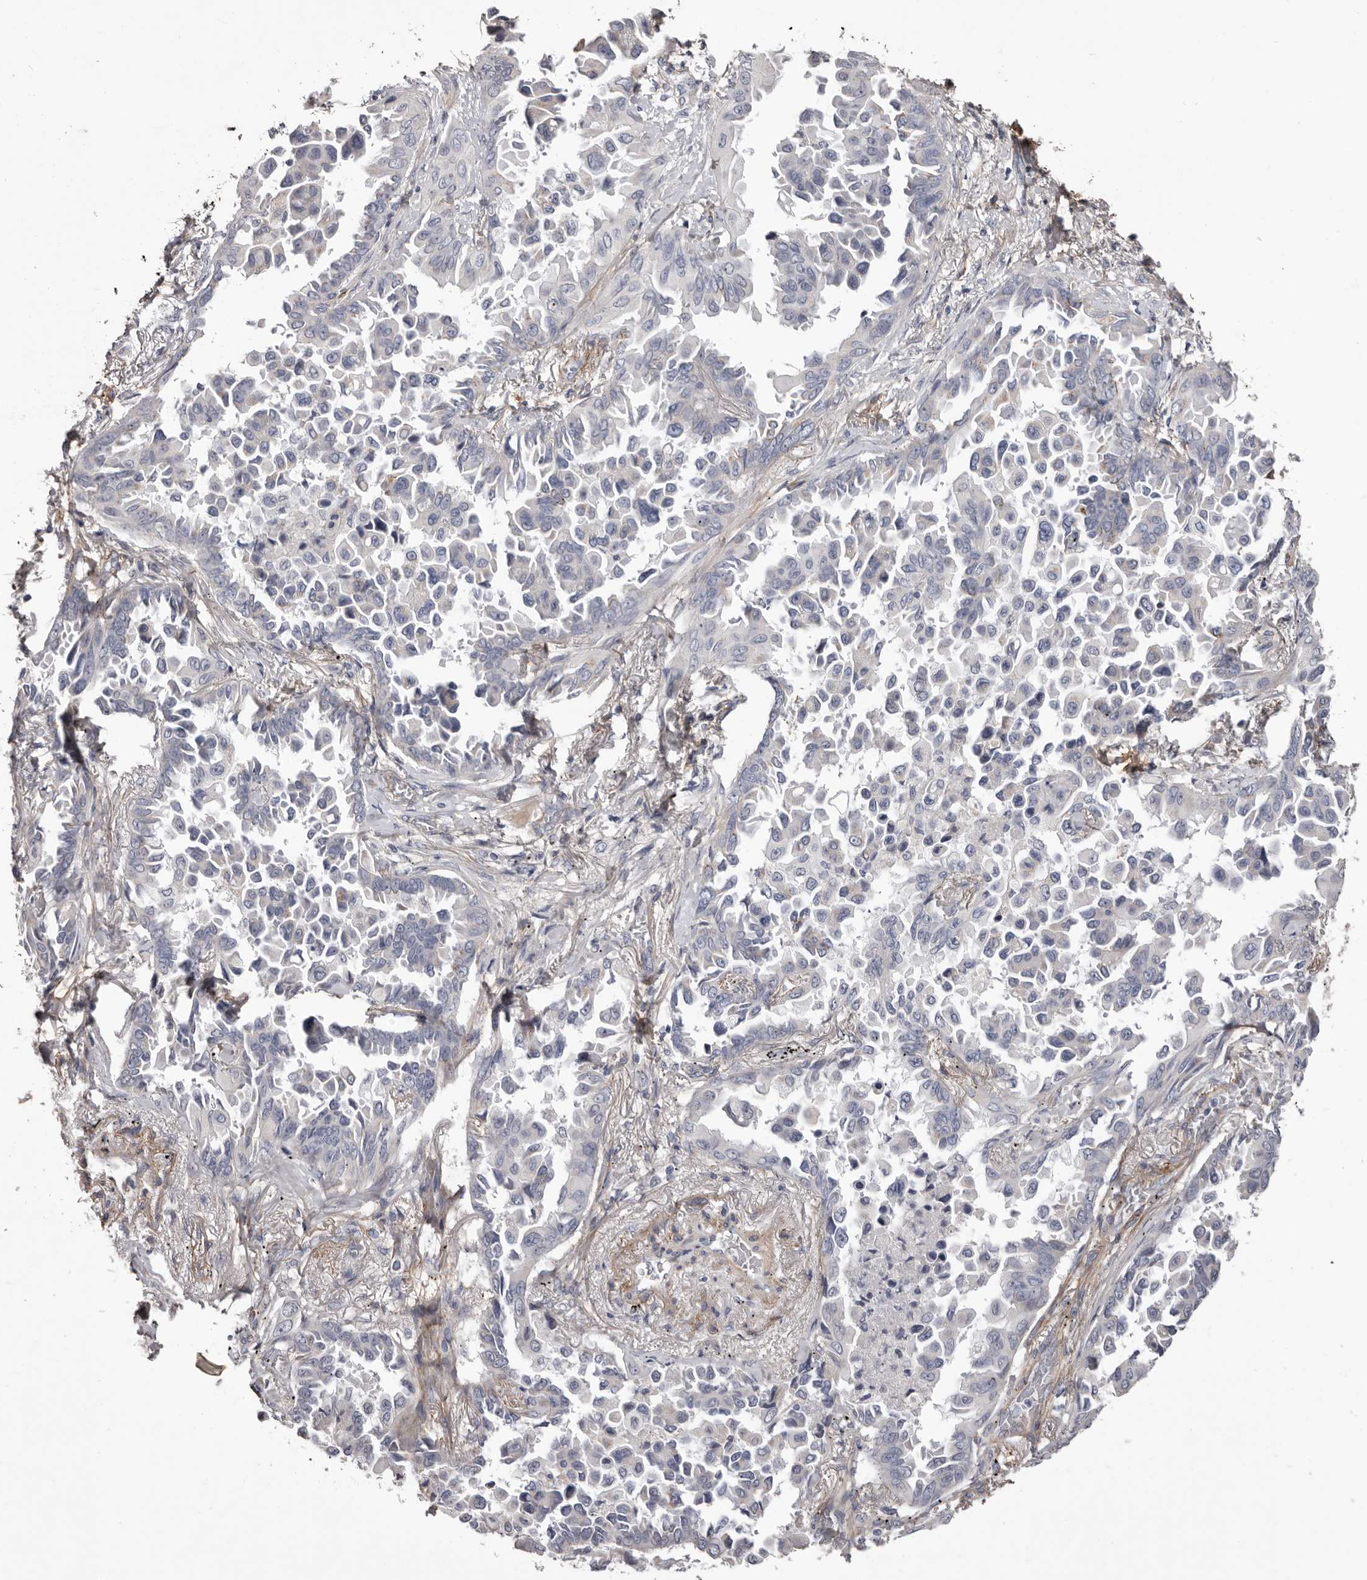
{"staining": {"intensity": "negative", "quantity": "none", "location": "none"}, "tissue": "lung cancer", "cell_type": "Tumor cells", "image_type": "cancer", "snomed": [{"axis": "morphology", "description": "Adenocarcinoma, NOS"}, {"axis": "topography", "description": "Lung"}], "caption": "This is an immunohistochemistry photomicrograph of lung cancer. There is no expression in tumor cells.", "gene": "COL6A1", "patient": {"sex": "female", "age": 67}}